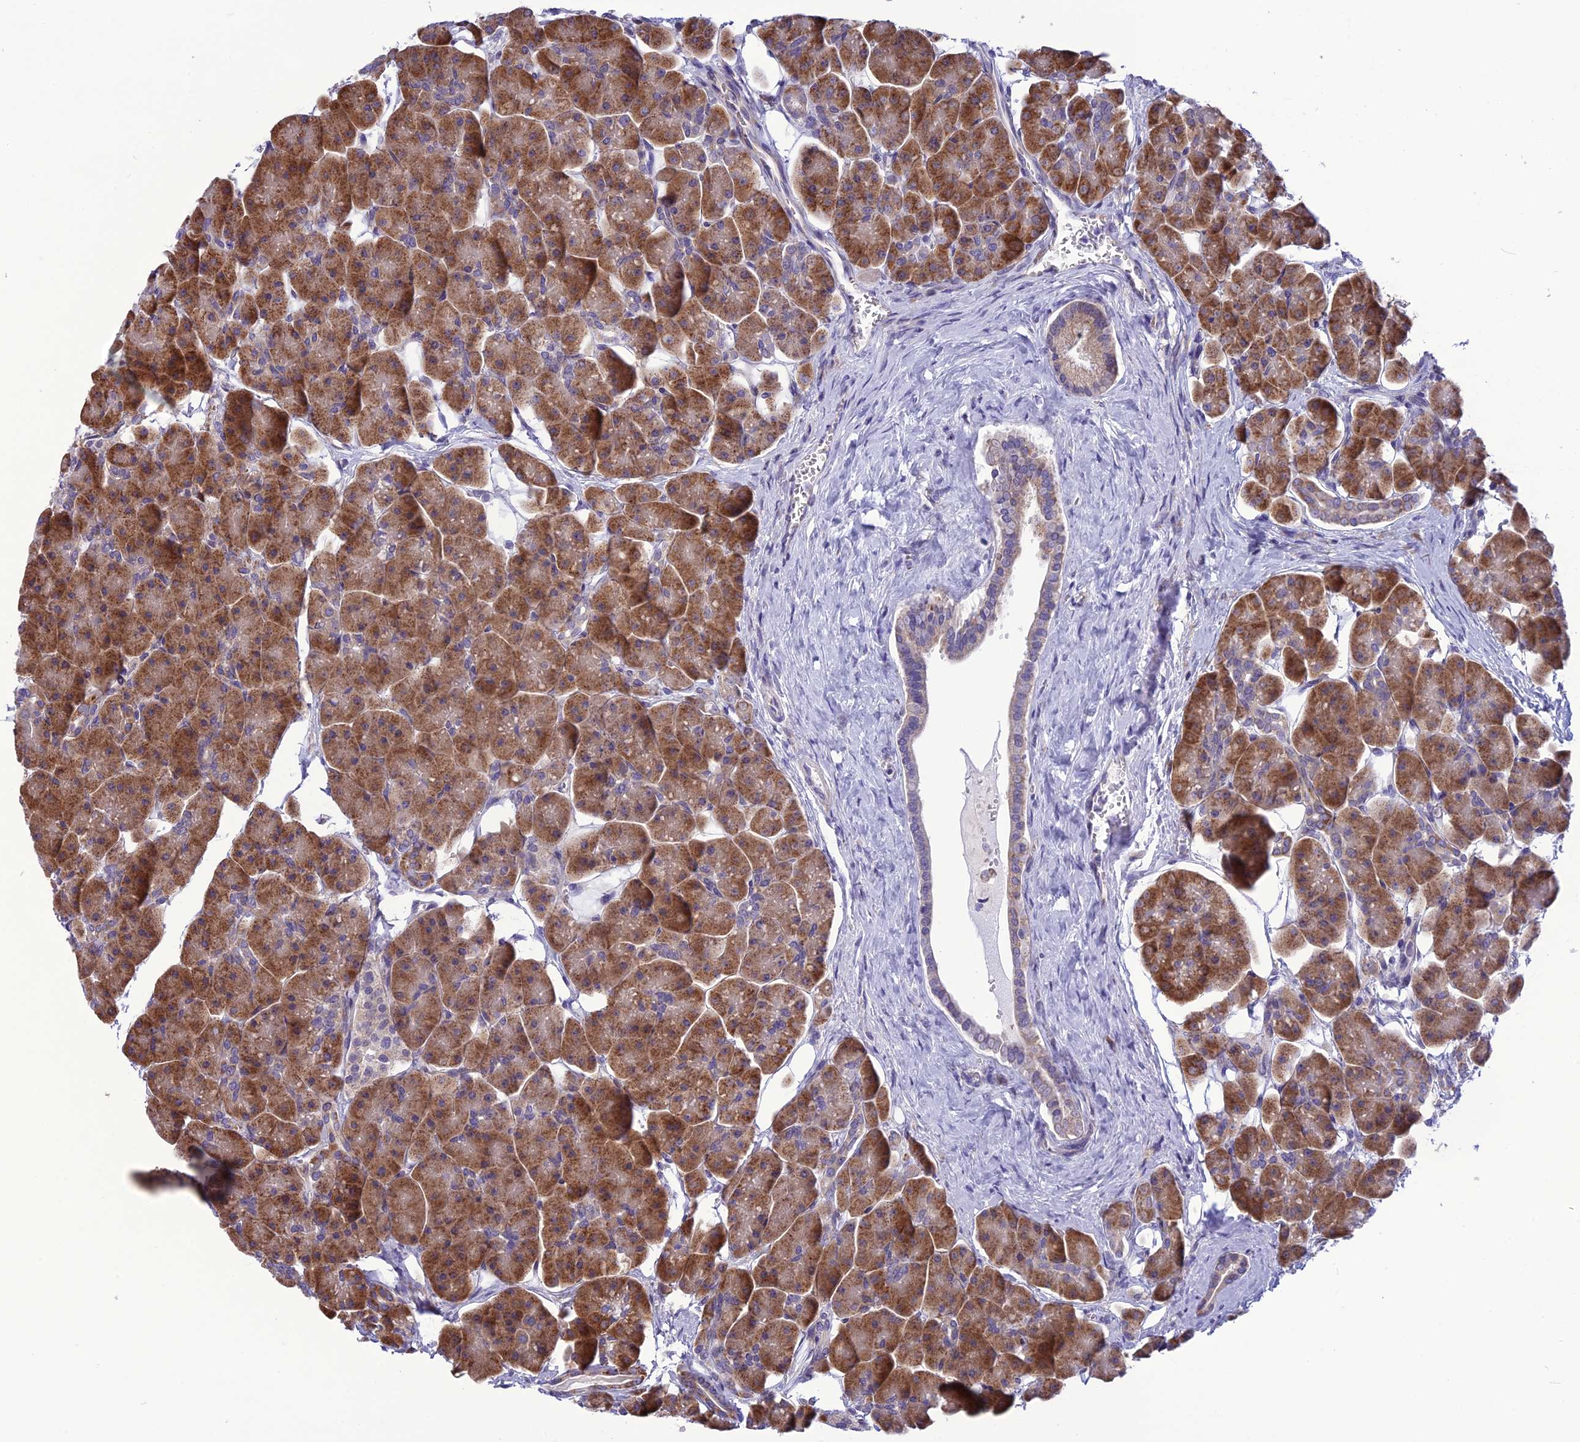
{"staining": {"intensity": "strong", "quantity": ">75%", "location": "cytoplasmic/membranous"}, "tissue": "pancreas", "cell_type": "Exocrine glandular cells", "image_type": "normal", "snomed": [{"axis": "morphology", "description": "Normal tissue, NOS"}, {"axis": "topography", "description": "Pancreas"}], "caption": "Protein expression analysis of benign pancreas exhibits strong cytoplasmic/membranous staining in approximately >75% of exocrine glandular cells. The protein of interest is stained brown, and the nuclei are stained in blue (DAB (3,3'-diaminobenzidine) IHC with brightfield microscopy, high magnification).", "gene": "PSMF1", "patient": {"sex": "male", "age": 66}}